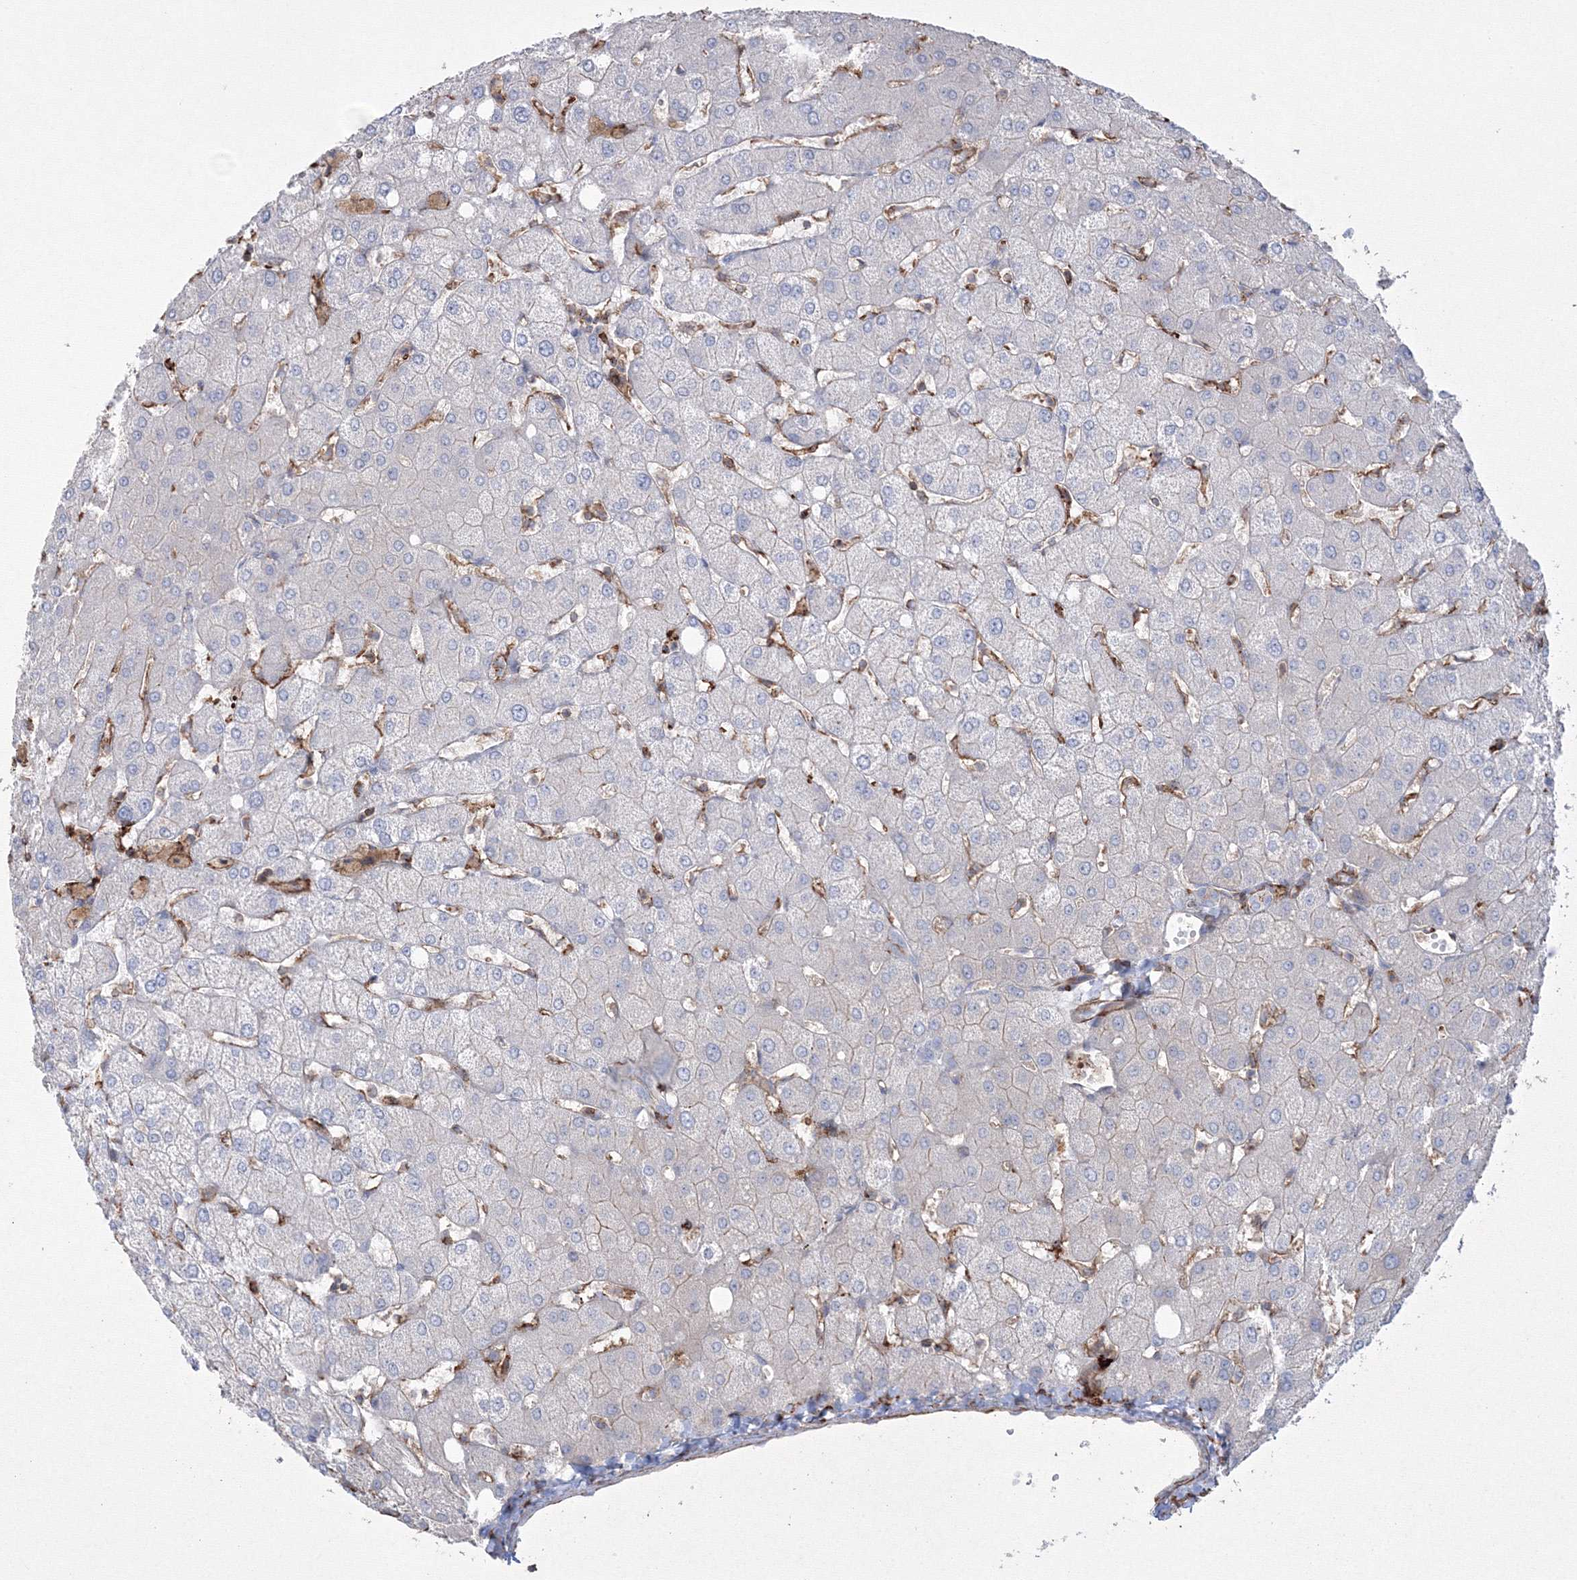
{"staining": {"intensity": "negative", "quantity": "none", "location": "none"}, "tissue": "liver", "cell_type": "Cholangiocytes", "image_type": "normal", "snomed": [{"axis": "morphology", "description": "Normal tissue, NOS"}, {"axis": "topography", "description": "Liver"}], "caption": "Immunohistochemical staining of normal human liver exhibits no significant expression in cholangiocytes. (IHC, brightfield microscopy, high magnification).", "gene": "GPR82", "patient": {"sex": "female", "age": 54}}